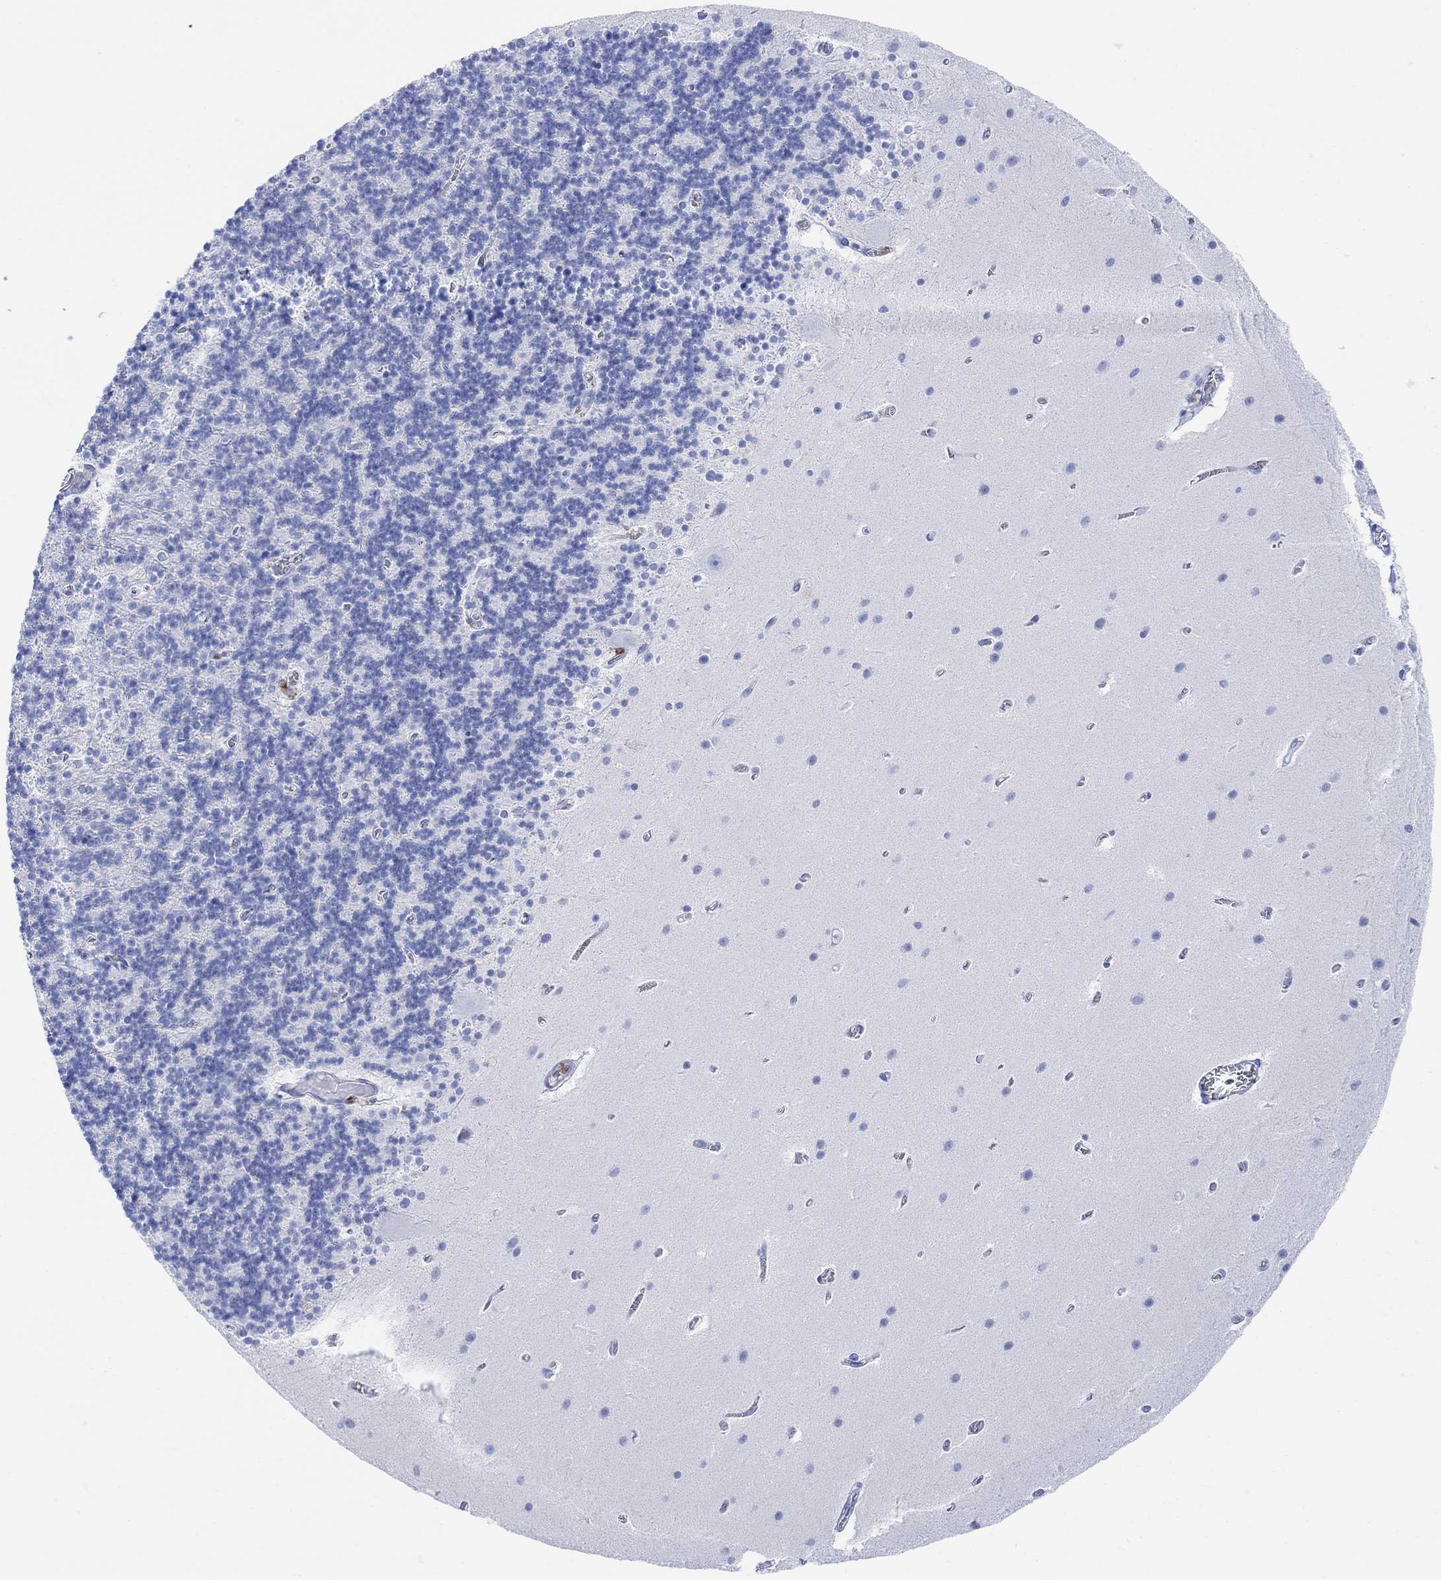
{"staining": {"intensity": "negative", "quantity": "none", "location": "none"}, "tissue": "cerebellum", "cell_type": "Cells in granular layer", "image_type": "normal", "snomed": [{"axis": "morphology", "description": "Normal tissue, NOS"}, {"axis": "topography", "description": "Cerebellum"}], "caption": "Immunohistochemistry (IHC) histopathology image of benign cerebellum: cerebellum stained with DAB reveals no significant protein positivity in cells in granular layer.", "gene": "GPR65", "patient": {"sex": "male", "age": 70}}